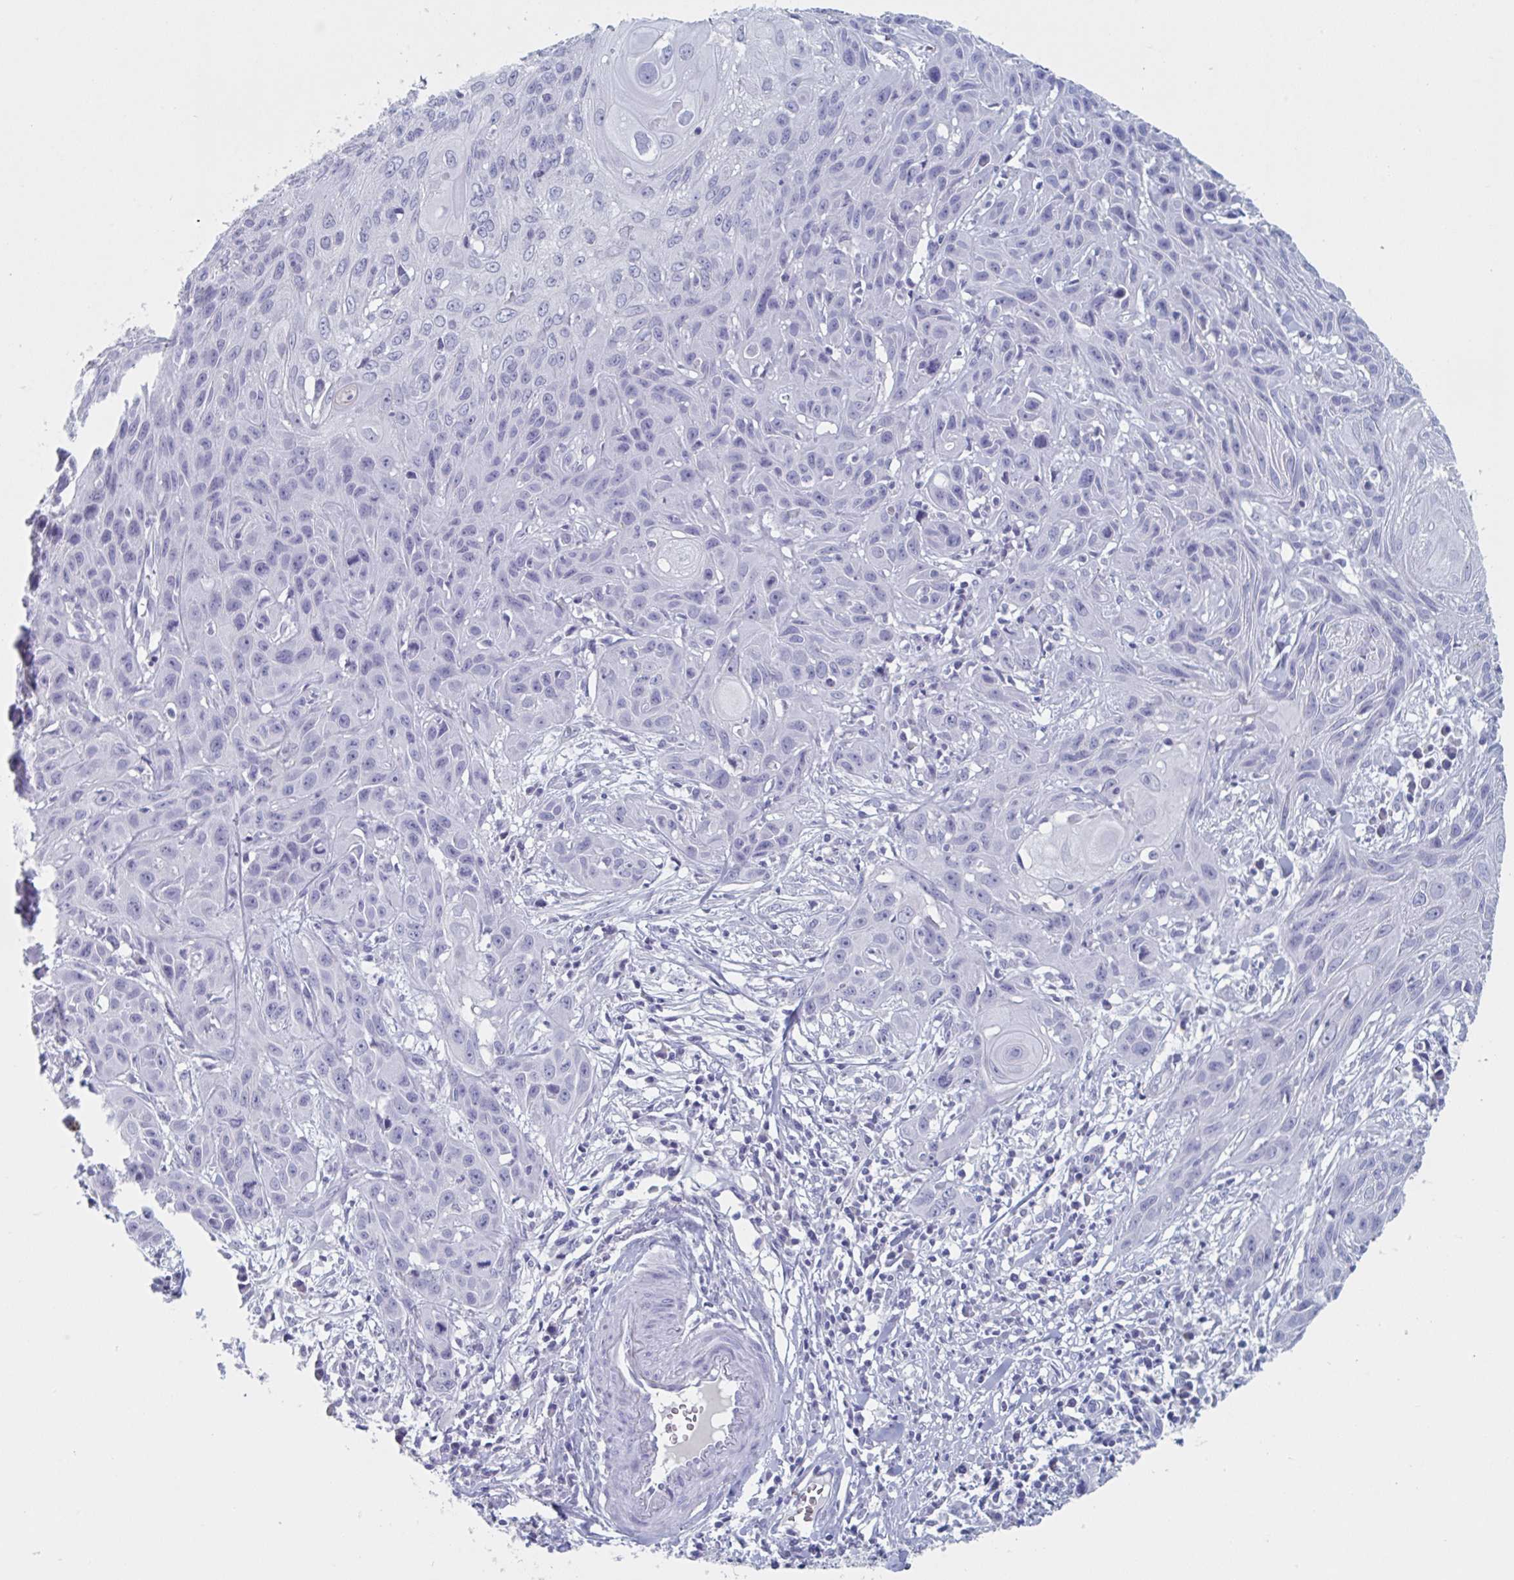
{"staining": {"intensity": "negative", "quantity": "none", "location": "none"}, "tissue": "skin cancer", "cell_type": "Tumor cells", "image_type": "cancer", "snomed": [{"axis": "morphology", "description": "Squamous cell carcinoma, NOS"}, {"axis": "topography", "description": "Skin"}, {"axis": "topography", "description": "Vulva"}], "caption": "An immunohistochemistry (IHC) image of skin cancer (squamous cell carcinoma) is shown. There is no staining in tumor cells of skin cancer (squamous cell carcinoma).", "gene": "NDUFC2", "patient": {"sex": "female", "age": 83}}